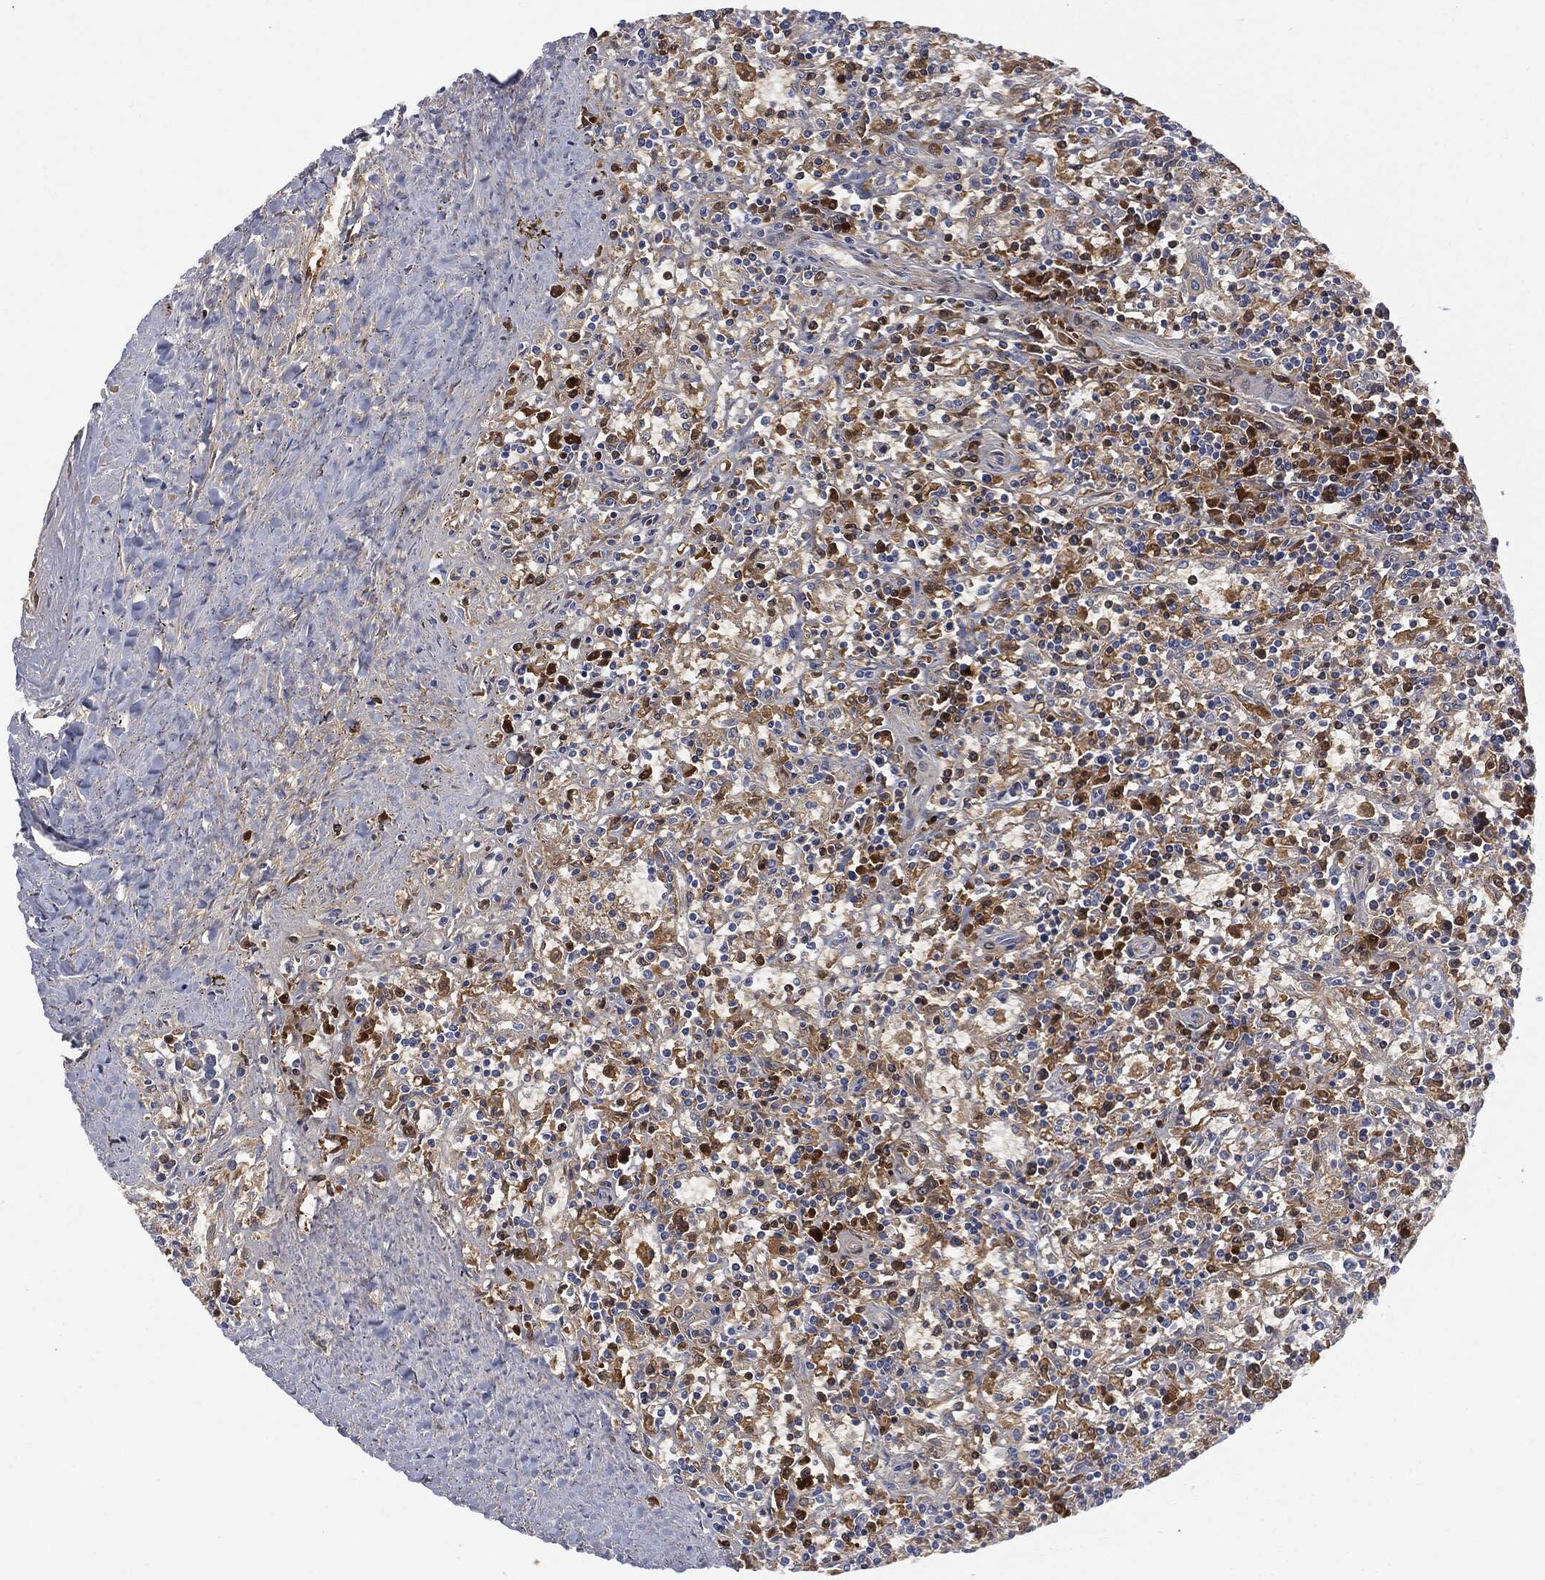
{"staining": {"intensity": "negative", "quantity": "none", "location": "none"}, "tissue": "lymphoma", "cell_type": "Tumor cells", "image_type": "cancer", "snomed": [{"axis": "morphology", "description": "Malignant lymphoma, non-Hodgkin's type, Low grade"}, {"axis": "topography", "description": "Spleen"}], "caption": "High power microscopy photomicrograph of an immunohistochemistry (IHC) photomicrograph of lymphoma, revealing no significant expression in tumor cells.", "gene": "BTK", "patient": {"sex": "male", "age": 62}}